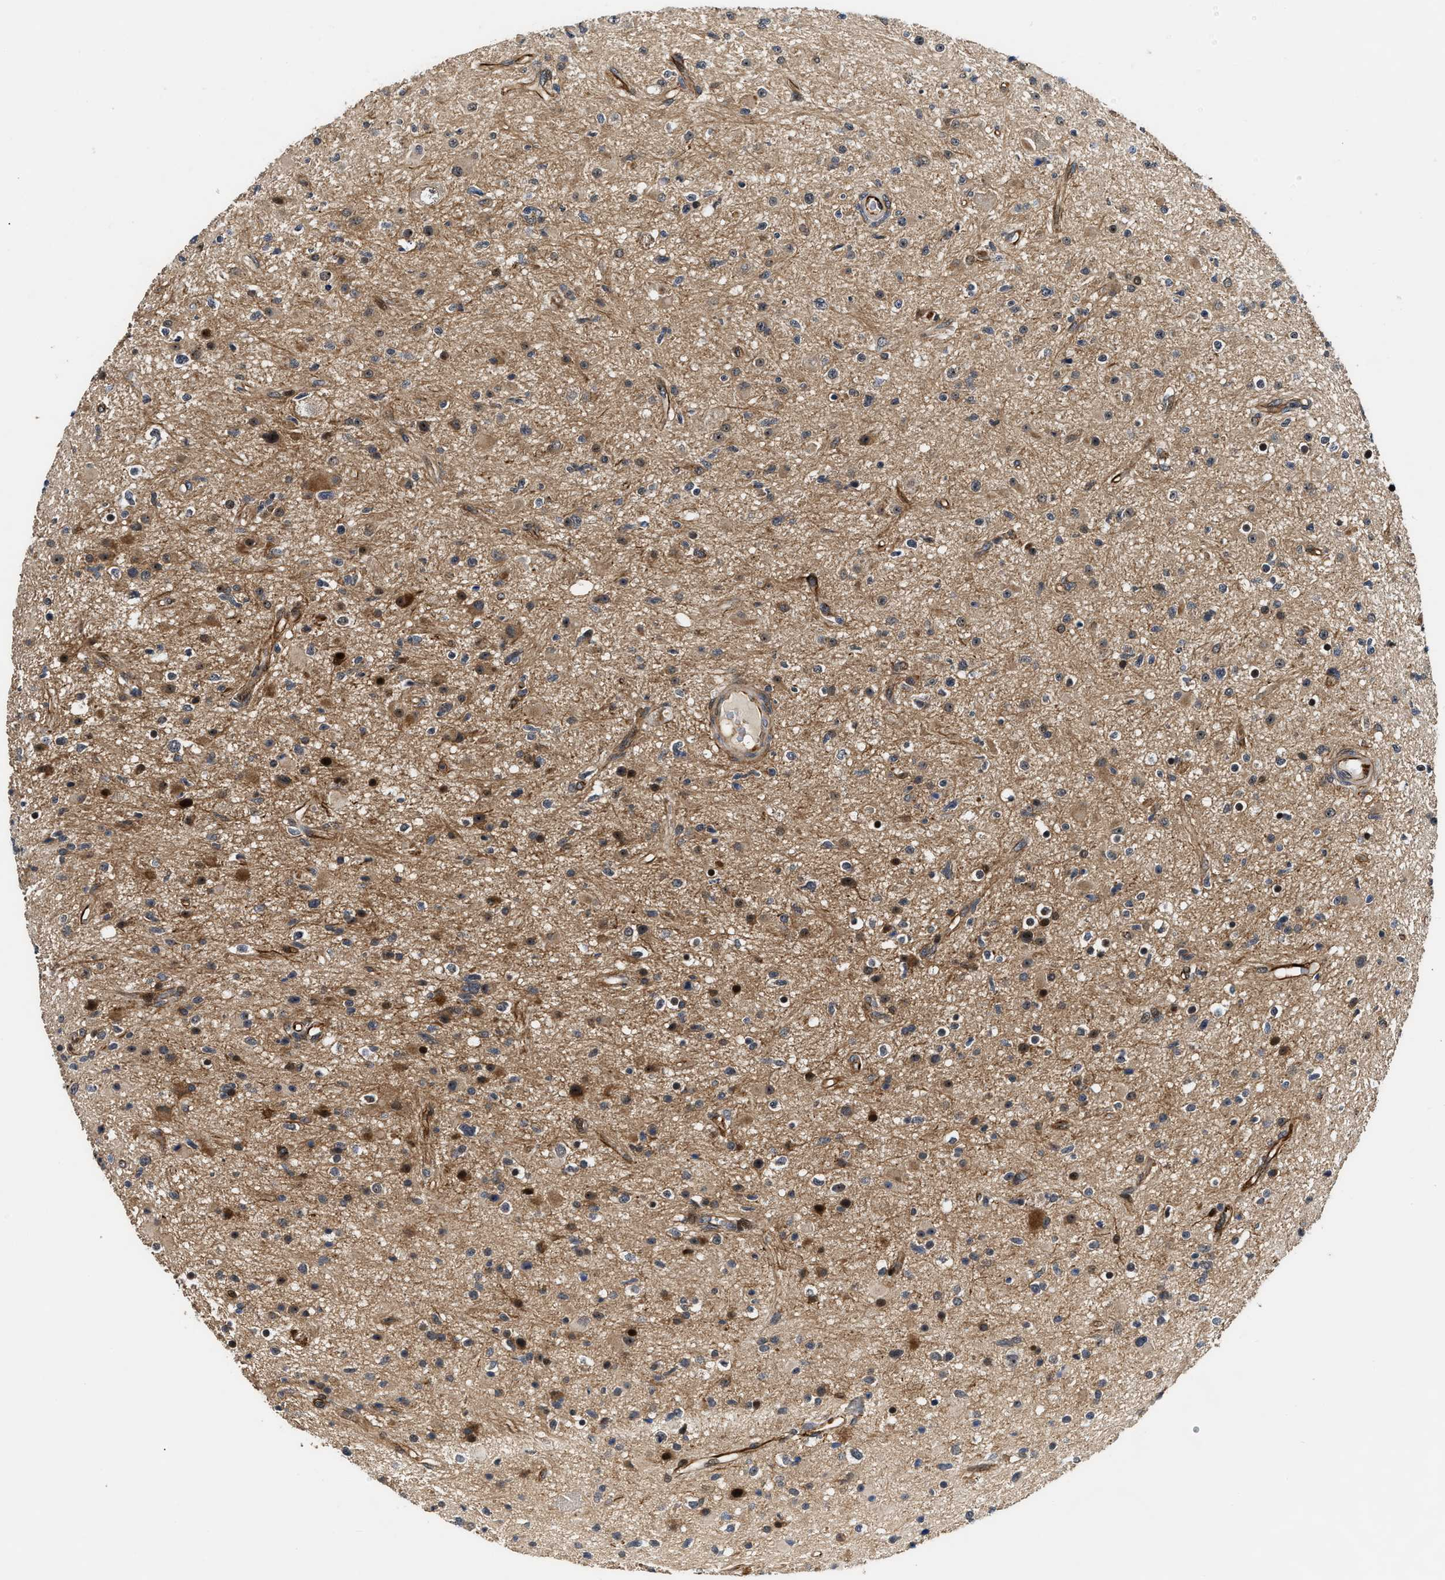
{"staining": {"intensity": "moderate", "quantity": "25%-75%", "location": "cytoplasmic/membranous,nuclear"}, "tissue": "glioma", "cell_type": "Tumor cells", "image_type": "cancer", "snomed": [{"axis": "morphology", "description": "Glioma, malignant, High grade"}, {"axis": "topography", "description": "Brain"}], "caption": "This histopathology image shows high-grade glioma (malignant) stained with immunohistochemistry (IHC) to label a protein in brown. The cytoplasmic/membranous and nuclear of tumor cells show moderate positivity for the protein. Nuclei are counter-stained blue.", "gene": "ALDH3A2", "patient": {"sex": "male", "age": 33}}